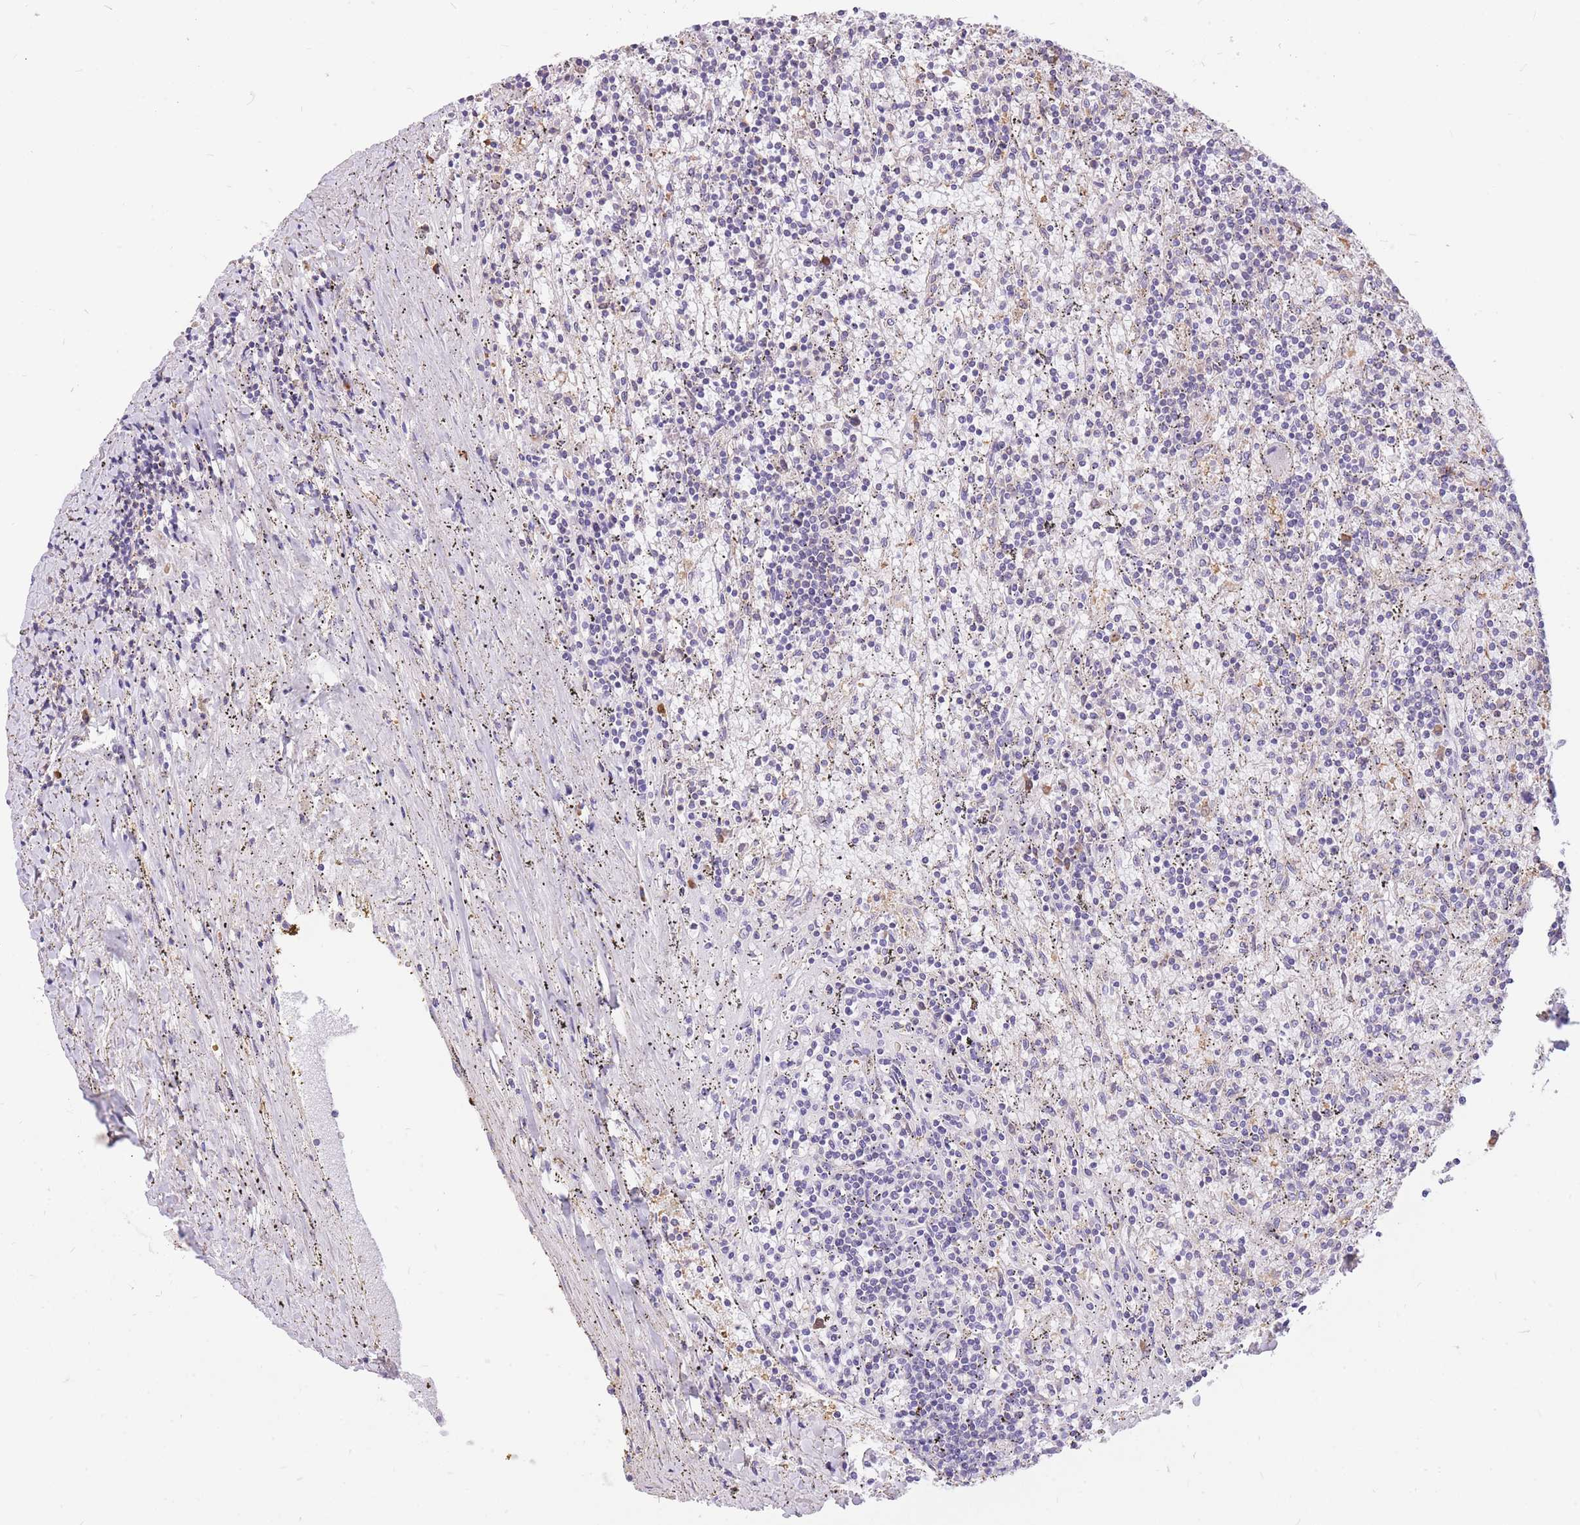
{"staining": {"intensity": "negative", "quantity": "none", "location": "none"}, "tissue": "lymphoma", "cell_type": "Tumor cells", "image_type": "cancer", "snomed": [{"axis": "morphology", "description": "Malignant lymphoma, non-Hodgkin's type, Low grade"}, {"axis": "topography", "description": "Spleen"}], "caption": "Histopathology image shows no significant protein positivity in tumor cells of lymphoma. Nuclei are stained in blue.", "gene": "GBP7", "patient": {"sex": "male", "age": 76}}